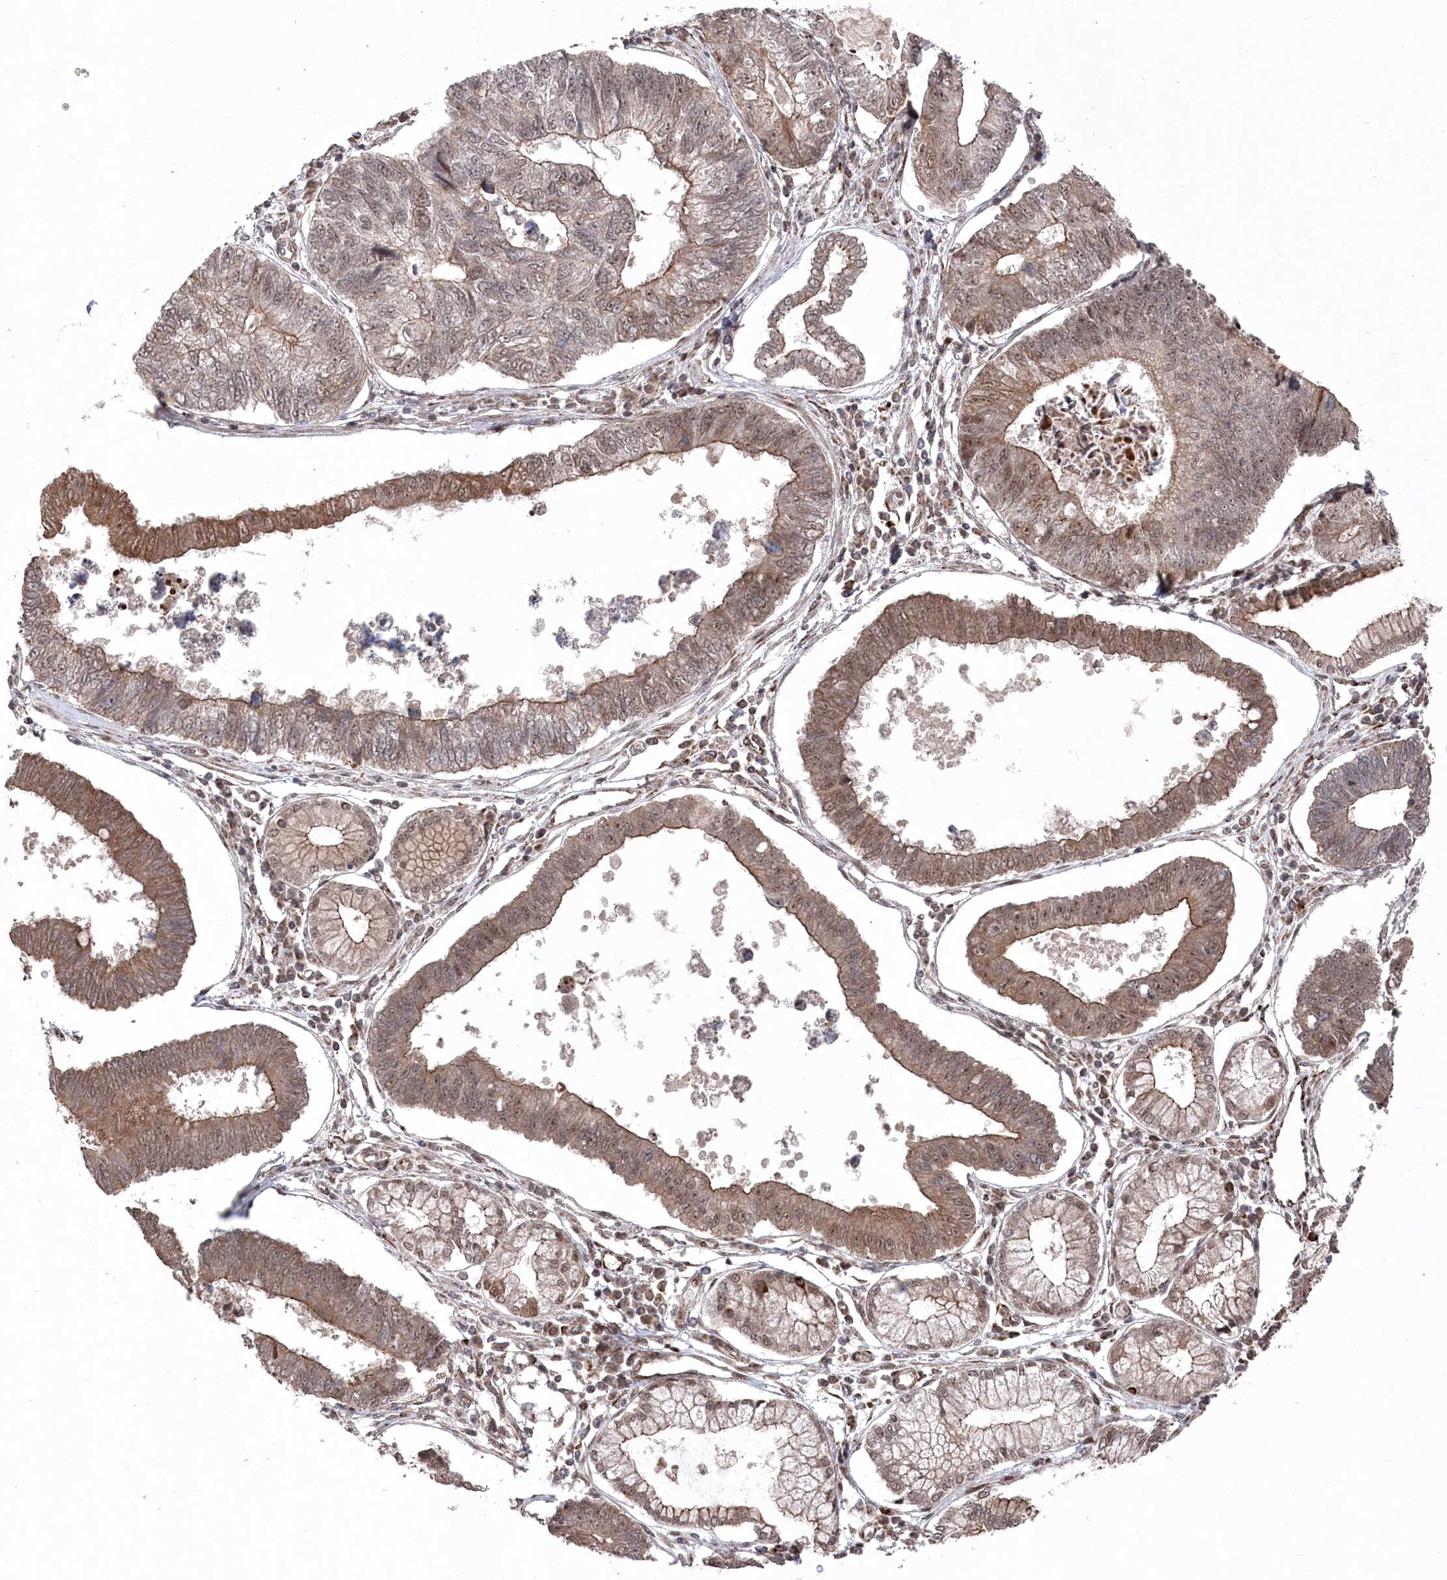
{"staining": {"intensity": "moderate", "quantity": "25%-75%", "location": "cytoplasmic/membranous,nuclear"}, "tissue": "stomach cancer", "cell_type": "Tumor cells", "image_type": "cancer", "snomed": [{"axis": "morphology", "description": "Adenocarcinoma, NOS"}, {"axis": "topography", "description": "Stomach"}], "caption": "Protein expression analysis of human adenocarcinoma (stomach) reveals moderate cytoplasmic/membranous and nuclear staining in approximately 25%-75% of tumor cells.", "gene": "POLR3A", "patient": {"sex": "male", "age": 59}}